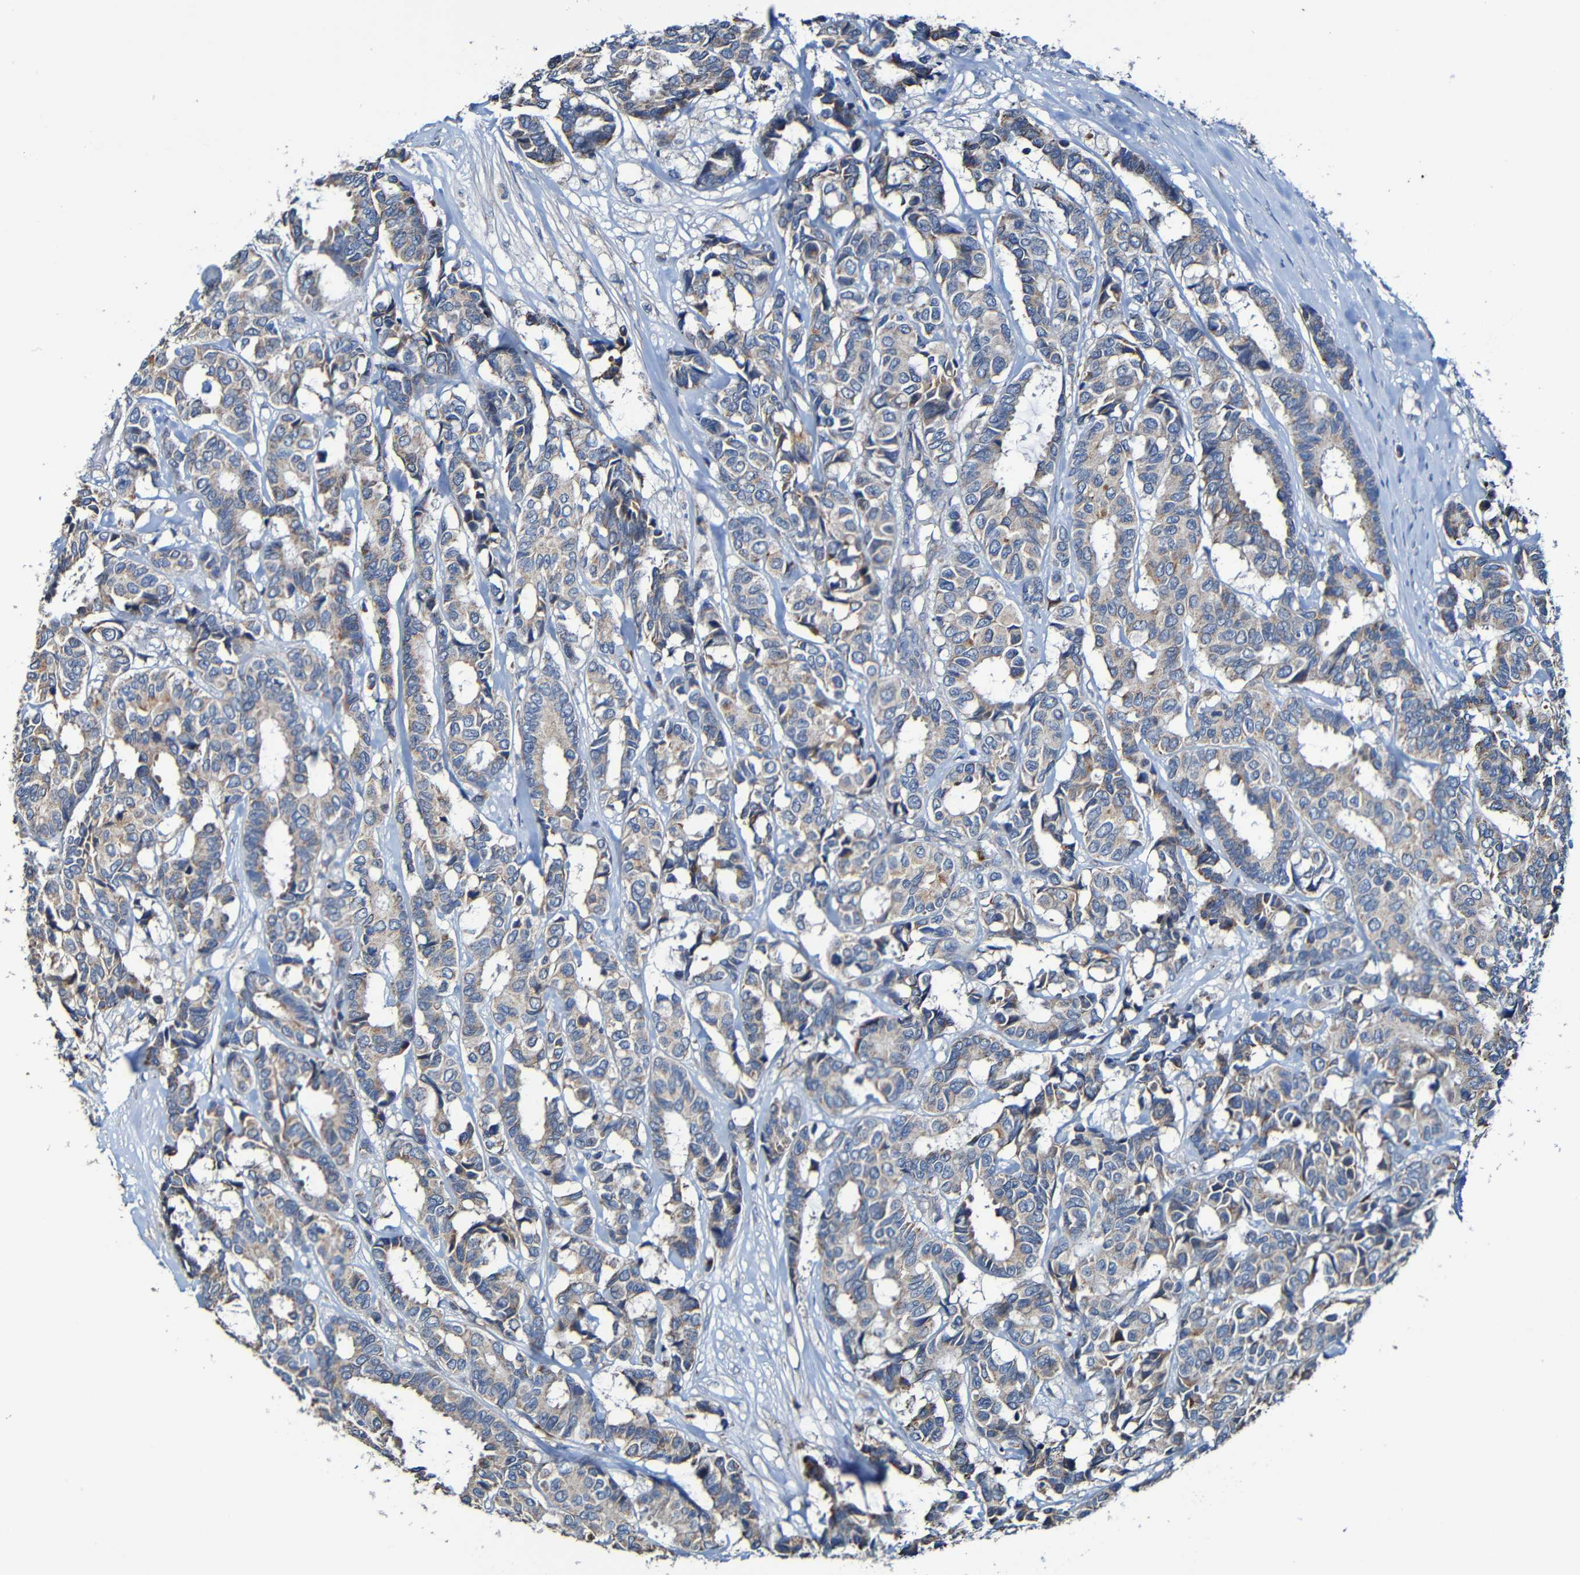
{"staining": {"intensity": "weak", "quantity": ">75%", "location": "cytoplasmic/membranous"}, "tissue": "breast cancer", "cell_type": "Tumor cells", "image_type": "cancer", "snomed": [{"axis": "morphology", "description": "Duct carcinoma"}, {"axis": "topography", "description": "Breast"}], "caption": "This histopathology image displays immunohistochemistry (IHC) staining of human breast intraductal carcinoma, with low weak cytoplasmic/membranous expression in about >75% of tumor cells.", "gene": "ADAM15", "patient": {"sex": "female", "age": 87}}